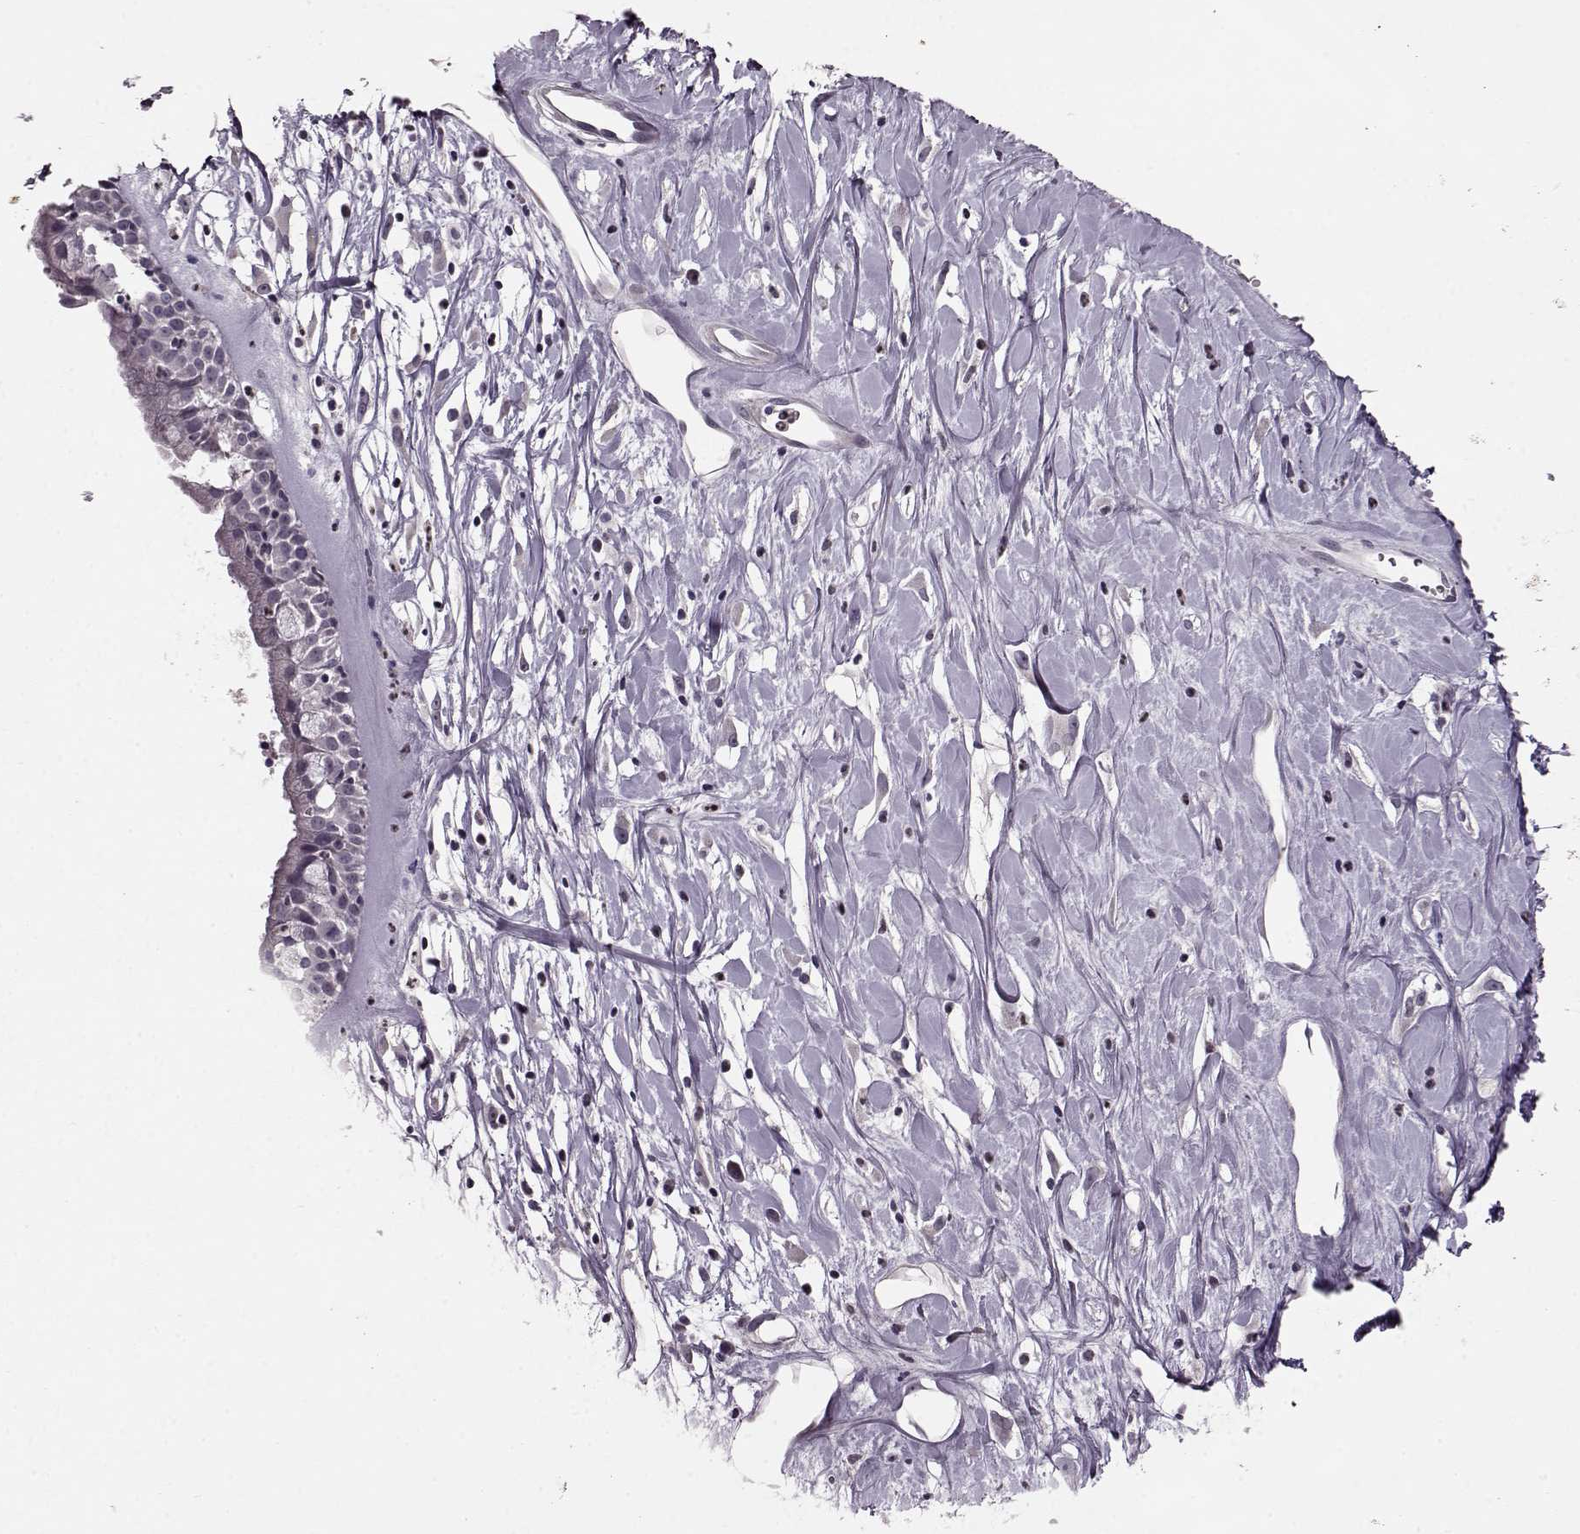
{"staining": {"intensity": "negative", "quantity": "none", "location": "none"}, "tissue": "nasopharynx", "cell_type": "Respiratory epithelial cells", "image_type": "normal", "snomed": [{"axis": "morphology", "description": "Normal tissue, NOS"}, {"axis": "topography", "description": "Nasopharynx"}], "caption": "High power microscopy histopathology image of an immunohistochemistry image of benign nasopharynx, revealing no significant staining in respiratory epithelial cells.", "gene": "RP1L1", "patient": {"sex": "female", "age": 85}}